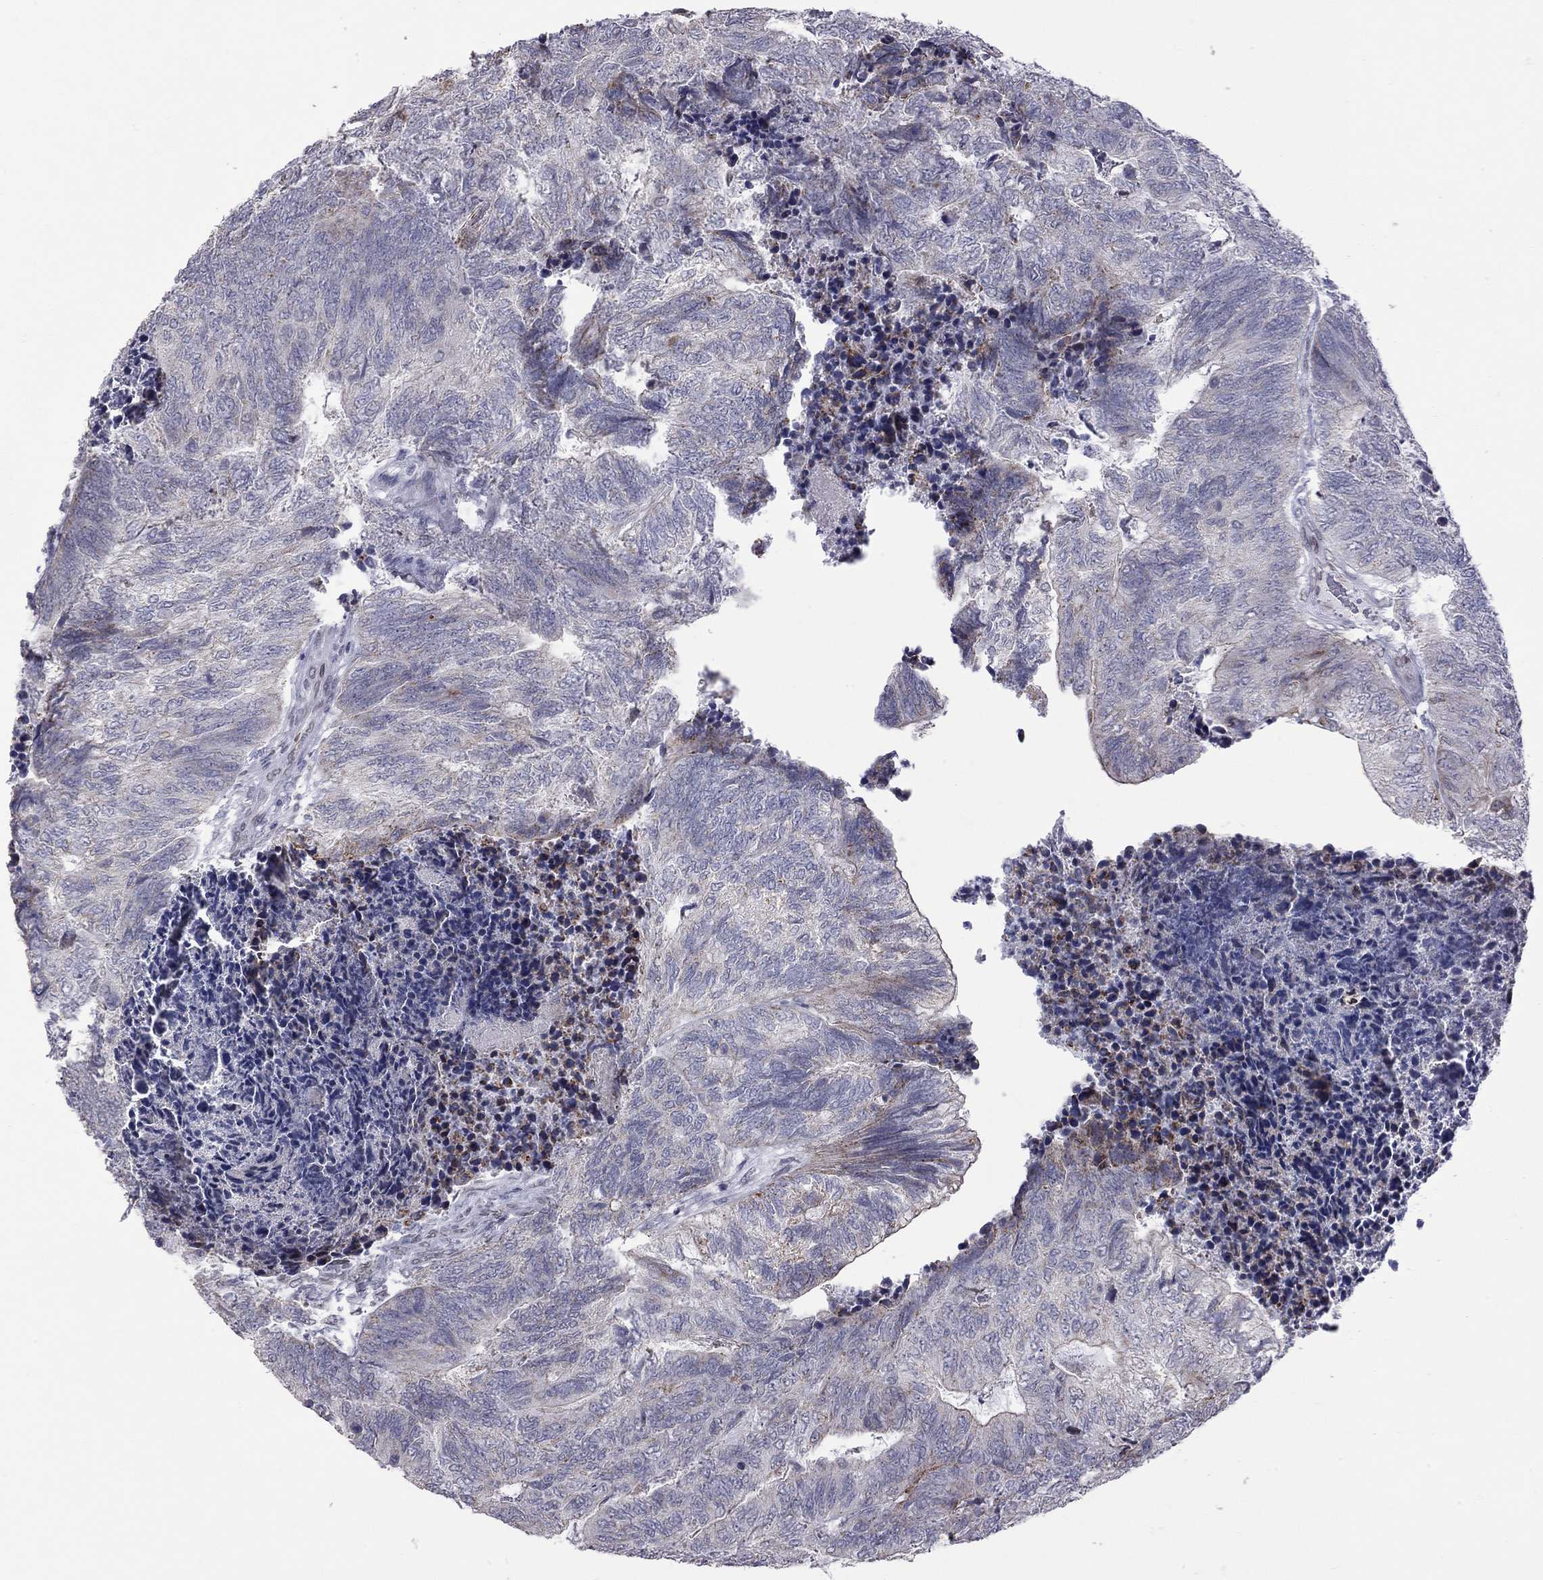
{"staining": {"intensity": "weak", "quantity": "<25%", "location": "cytoplasmic/membranous"}, "tissue": "colorectal cancer", "cell_type": "Tumor cells", "image_type": "cancer", "snomed": [{"axis": "morphology", "description": "Adenocarcinoma, NOS"}, {"axis": "topography", "description": "Colon"}], "caption": "The immunohistochemistry (IHC) image has no significant expression in tumor cells of colorectal cancer tissue. Brightfield microscopy of immunohistochemistry stained with DAB (brown) and hematoxylin (blue), captured at high magnification.", "gene": "CLTCL1", "patient": {"sex": "female", "age": 67}}